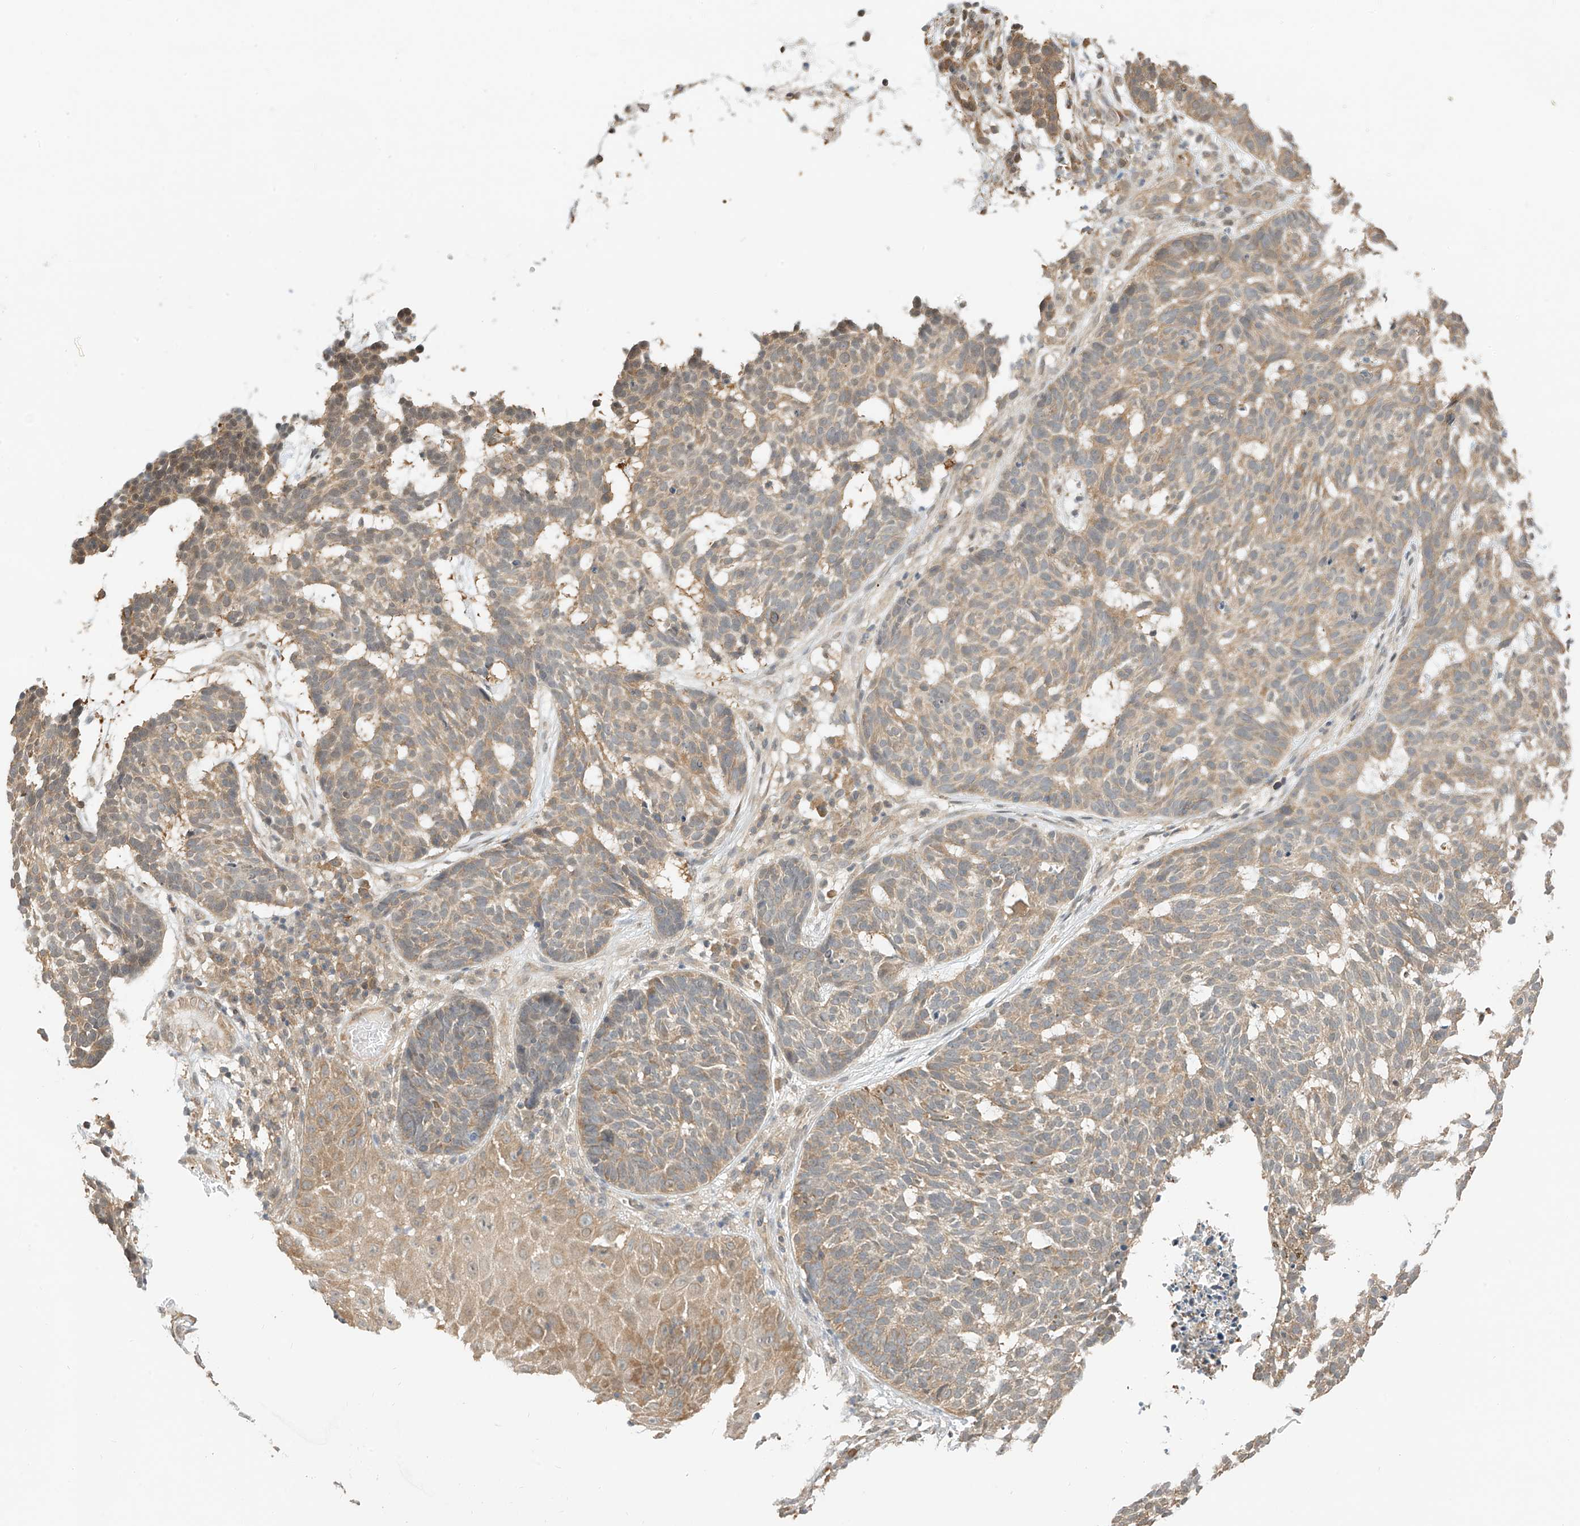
{"staining": {"intensity": "moderate", "quantity": ">75%", "location": "cytoplasmic/membranous"}, "tissue": "skin cancer", "cell_type": "Tumor cells", "image_type": "cancer", "snomed": [{"axis": "morphology", "description": "Basal cell carcinoma"}, {"axis": "topography", "description": "Skin"}], "caption": "Brown immunohistochemical staining in skin basal cell carcinoma displays moderate cytoplasmic/membranous positivity in about >75% of tumor cells. The protein is shown in brown color, while the nuclei are stained blue.", "gene": "PPA2", "patient": {"sex": "male", "age": 85}}